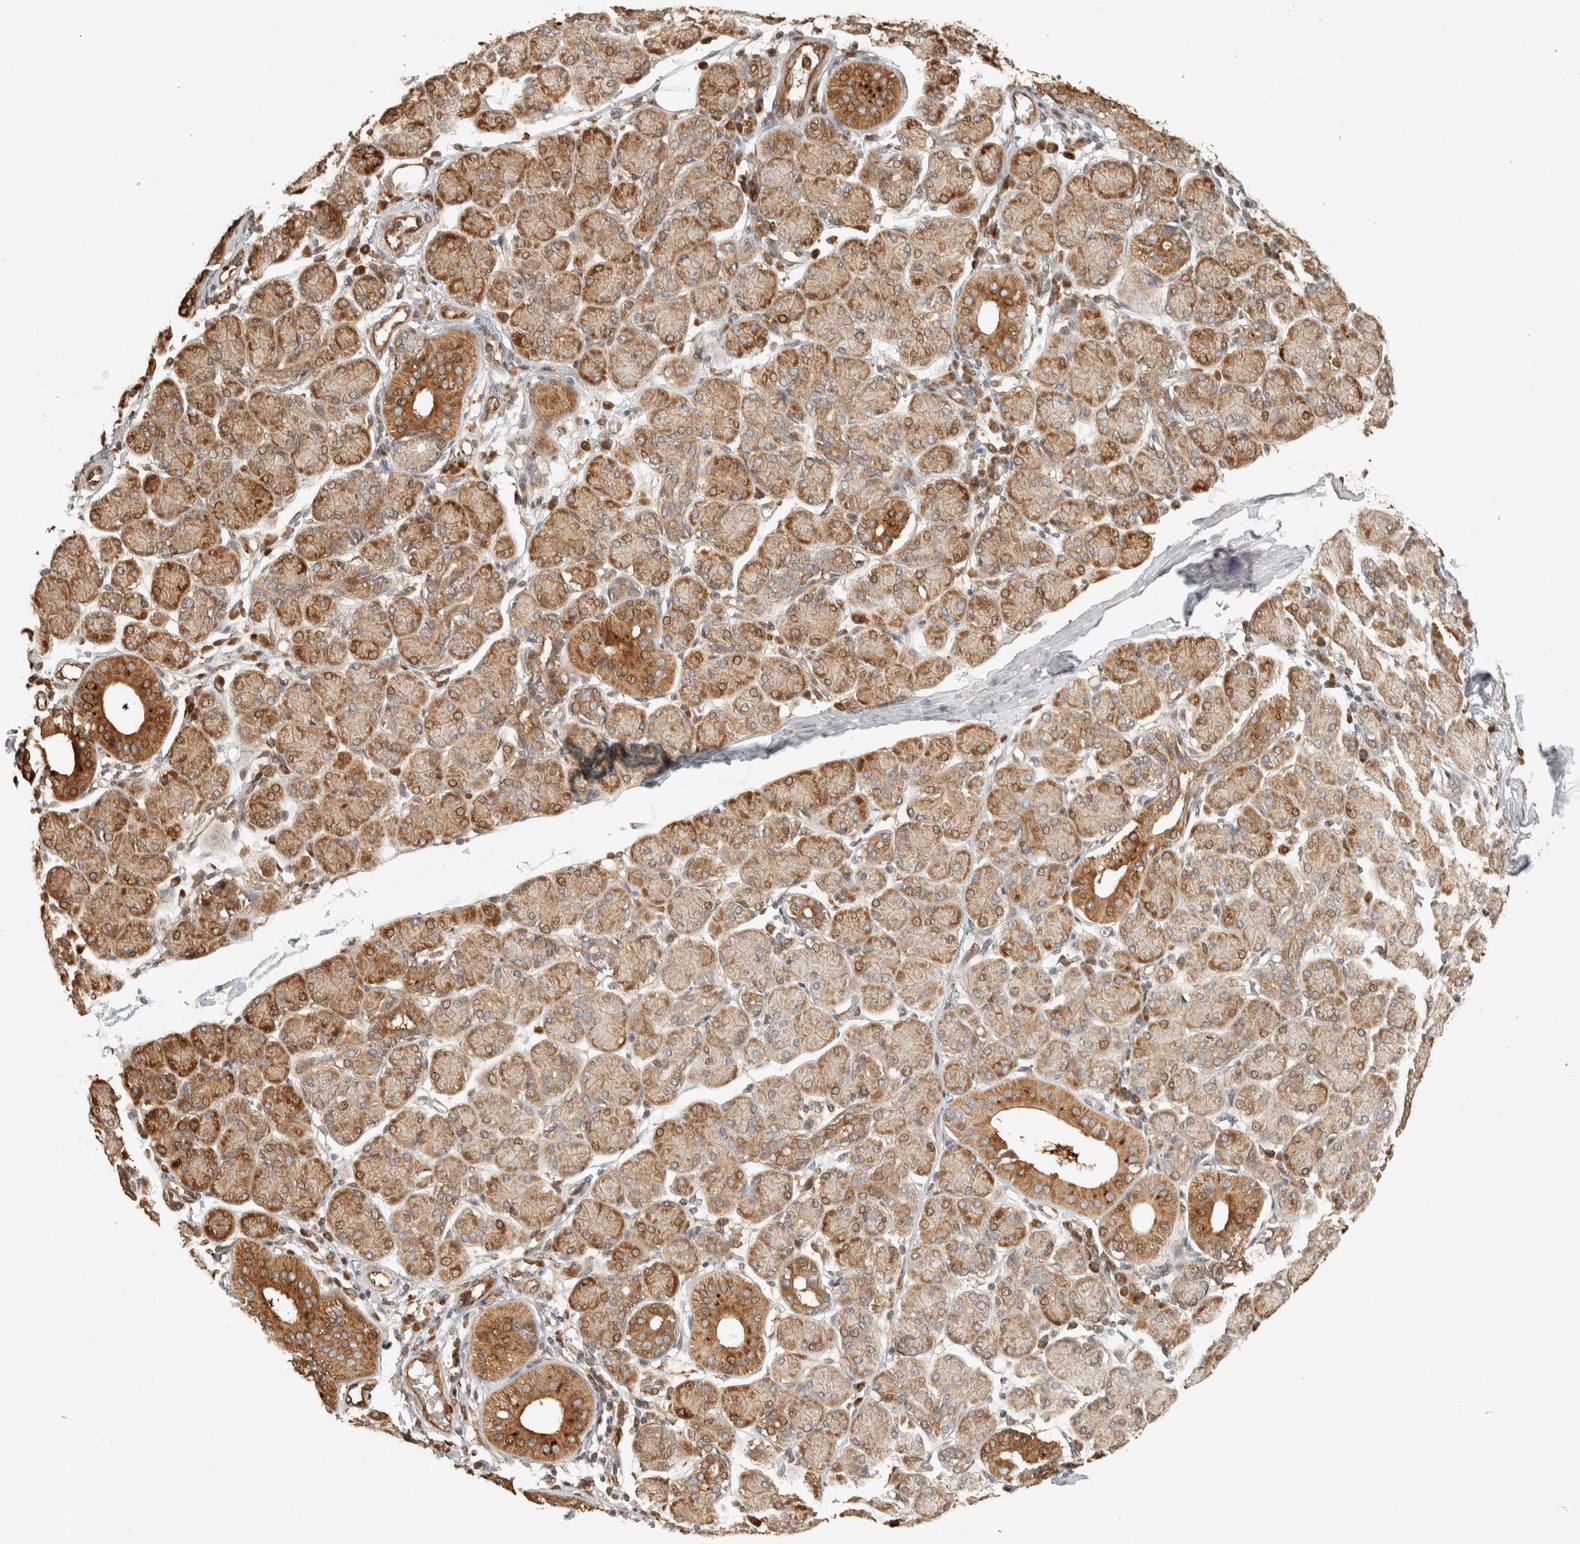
{"staining": {"intensity": "moderate", "quantity": ">75%", "location": "cytoplasmic/membranous"}, "tissue": "salivary gland", "cell_type": "Glandular cells", "image_type": "normal", "snomed": [{"axis": "morphology", "description": "Normal tissue, NOS"}, {"axis": "morphology", "description": "Inflammation, NOS"}, {"axis": "topography", "description": "Lymph node"}, {"axis": "topography", "description": "Salivary gland"}], "caption": "Human salivary gland stained for a protein (brown) exhibits moderate cytoplasmic/membranous positive staining in approximately >75% of glandular cells.", "gene": "EXOC7", "patient": {"sex": "male", "age": 3}}